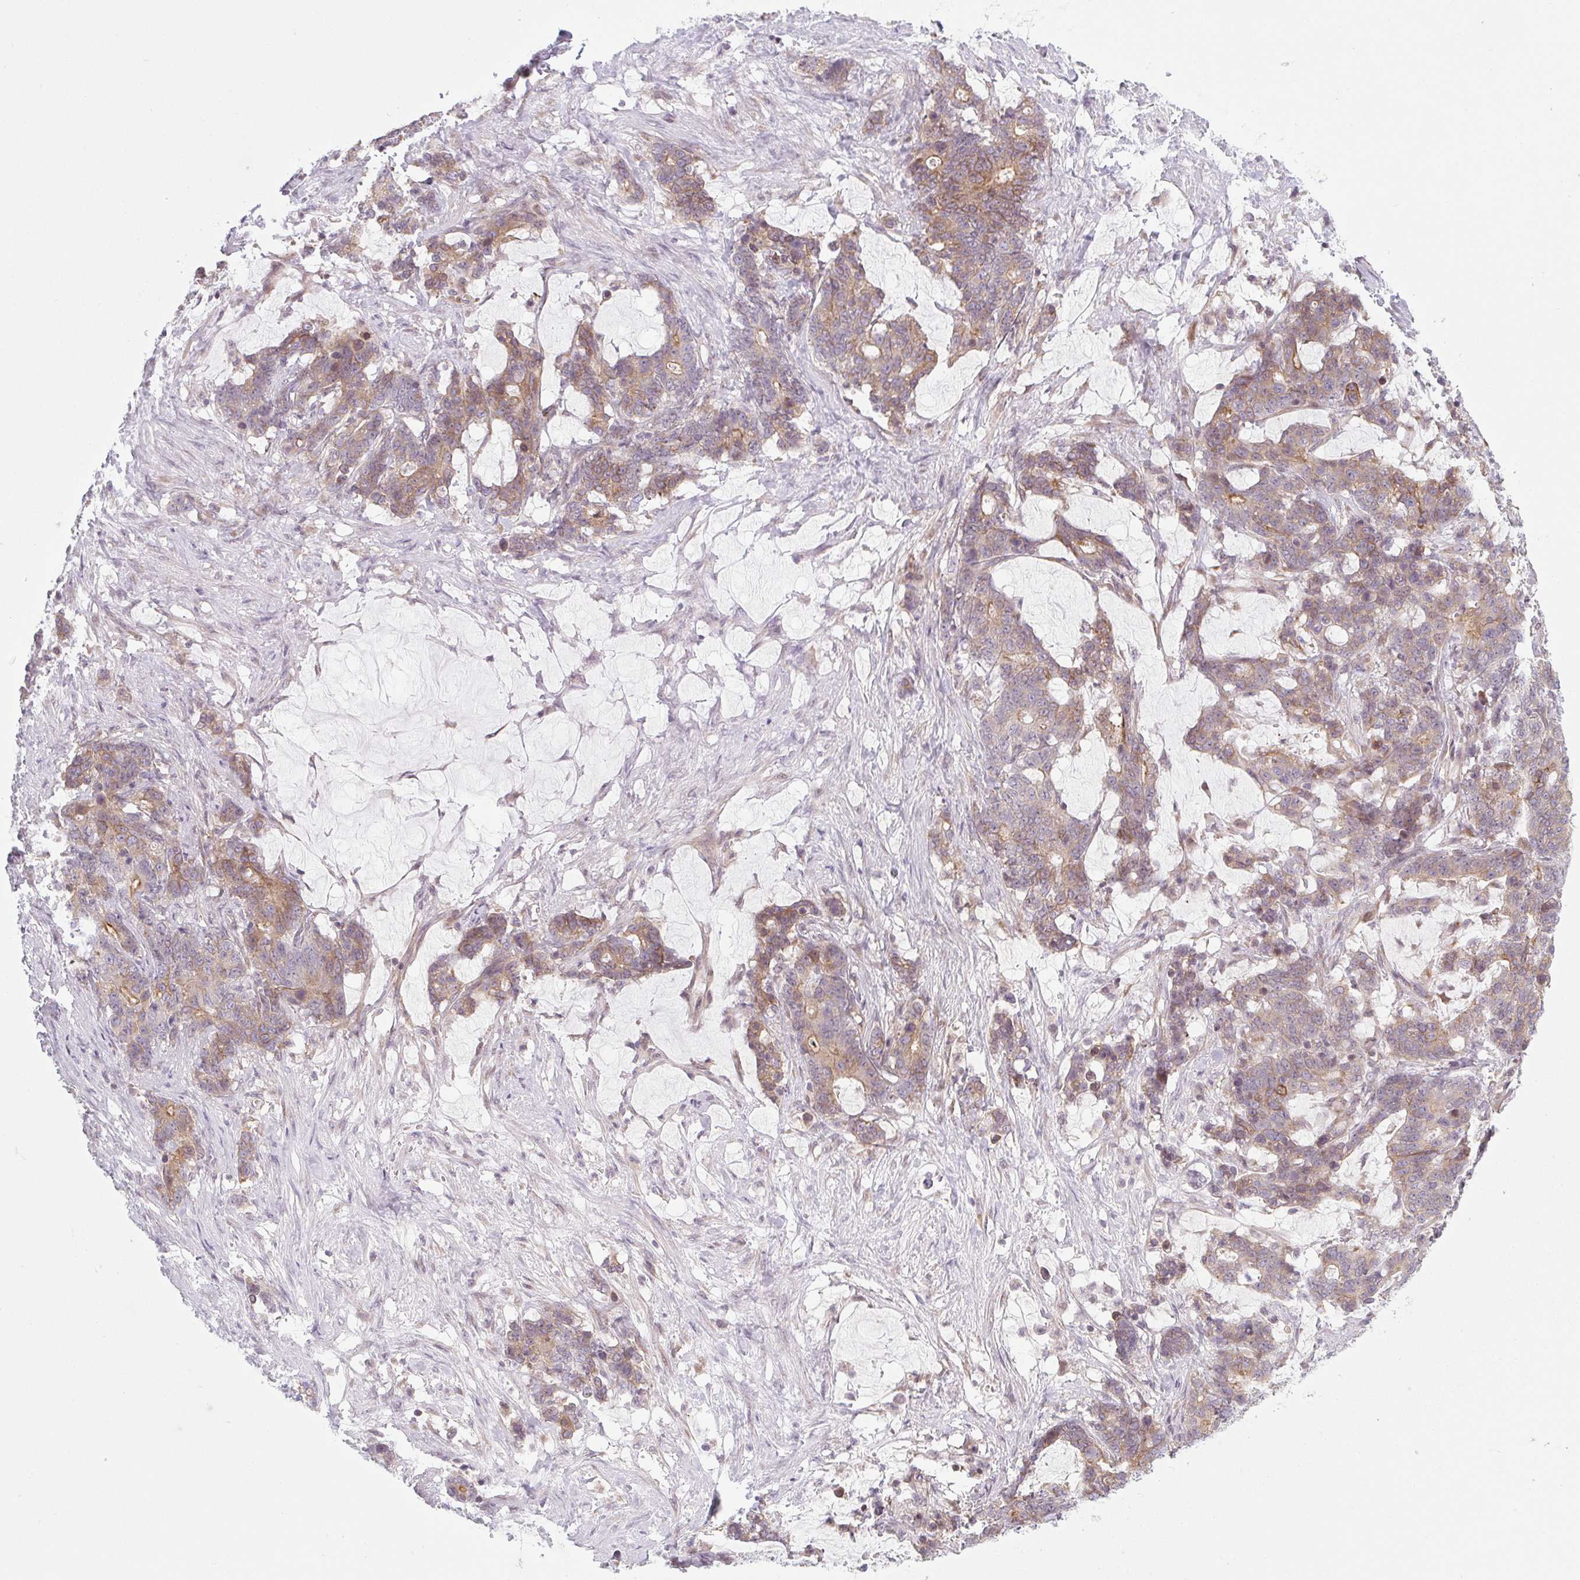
{"staining": {"intensity": "weak", "quantity": ">75%", "location": "cytoplasmic/membranous"}, "tissue": "stomach cancer", "cell_type": "Tumor cells", "image_type": "cancer", "snomed": [{"axis": "morphology", "description": "Normal tissue, NOS"}, {"axis": "morphology", "description": "Adenocarcinoma, NOS"}, {"axis": "topography", "description": "Stomach"}], "caption": "Human stomach adenocarcinoma stained with a protein marker displays weak staining in tumor cells.", "gene": "TMEM237", "patient": {"sex": "female", "age": 64}}